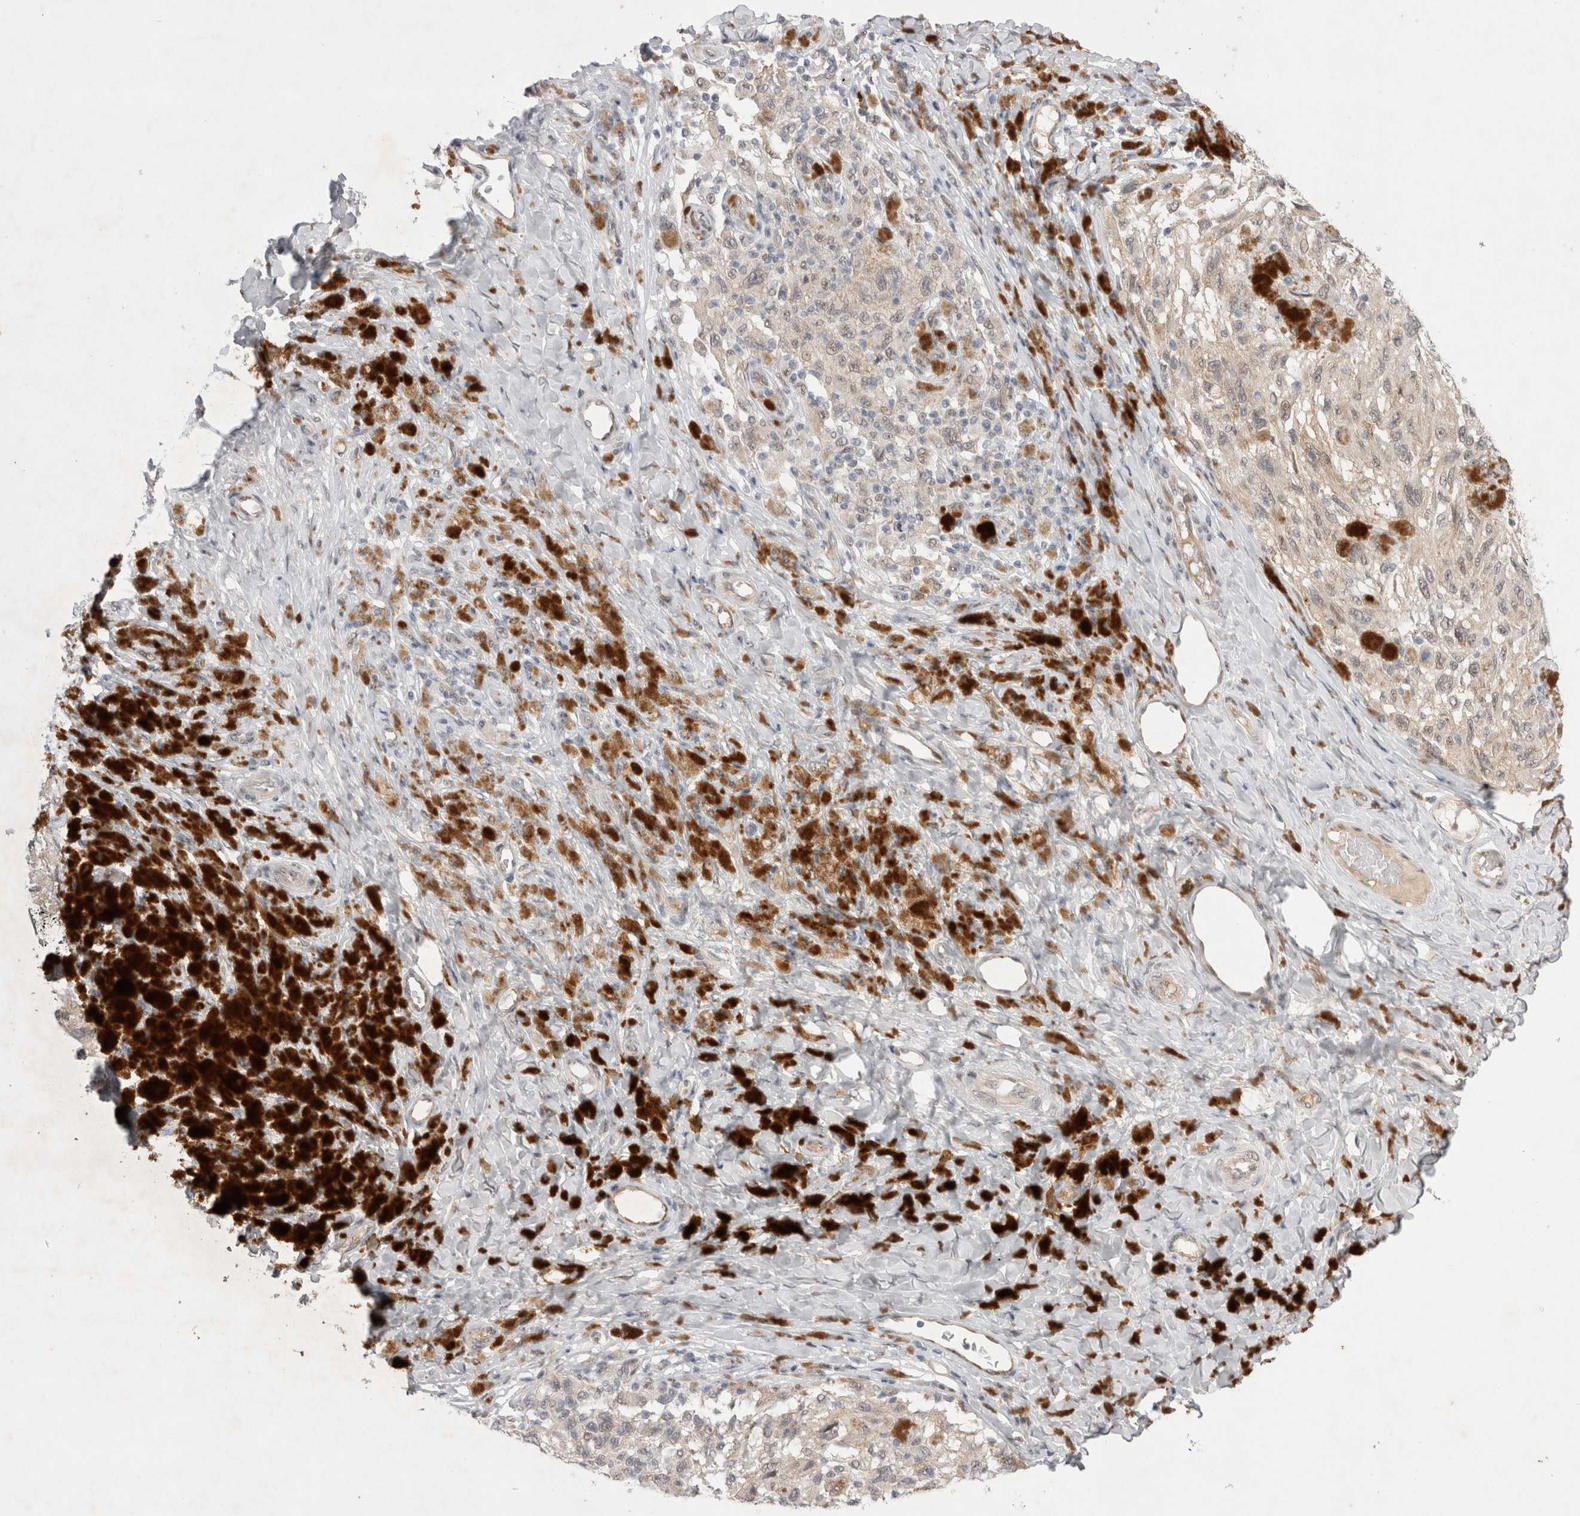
{"staining": {"intensity": "negative", "quantity": "none", "location": "none"}, "tissue": "melanoma", "cell_type": "Tumor cells", "image_type": "cancer", "snomed": [{"axis": "morphology", "description": "Malignant melanoma, NOS"}, {"axis": "topography", "description": "Skin"}], "caption": "Protein analysis of melanoma demonstrates no significant expression in tumor cells.", "gene": "WIPF2", "patient": {"sex": "female", "age": 73}}